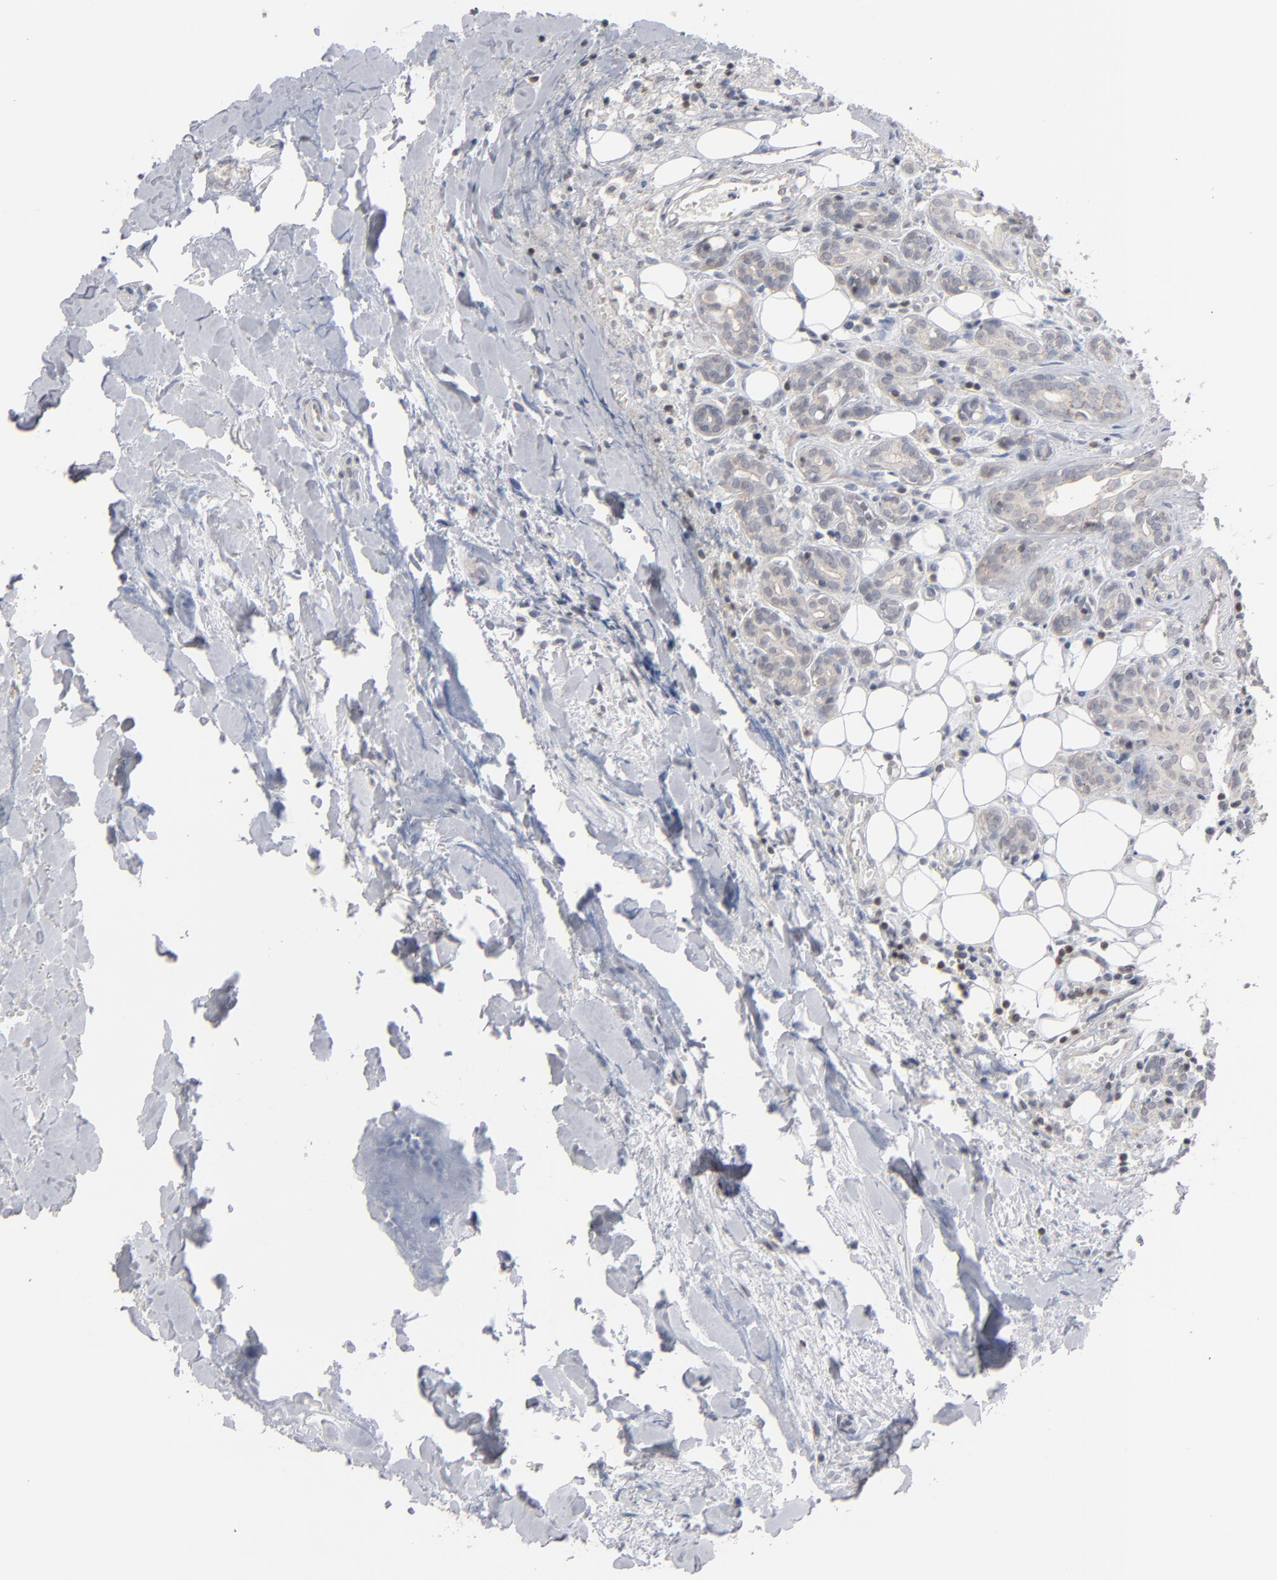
{"staining": {"intensity": "weak", "quantity": ">75%", "location": "cytoplasmic/membranous"}, "tissue": "head and neck cancer", "cell_type": "Tumor cells", "image_type": "cancer", "snomed": [{"axis": "morphology", "description": "Squamous cell carcinoma, NOS"}, {"axis": "topography", "description": "Salivary gland"}, {"axis": "topography", "description": "Head-Neck"}], "caption": "Head and neck cancer (squamous cell carcinoma) was stained to show a protein in brown. There is low levels of weak cytoplasmic/membranous staining in approximately >75% of tumor cells.", "gene": "STAT4", "patient": {"sex": "male", "age": 70}}